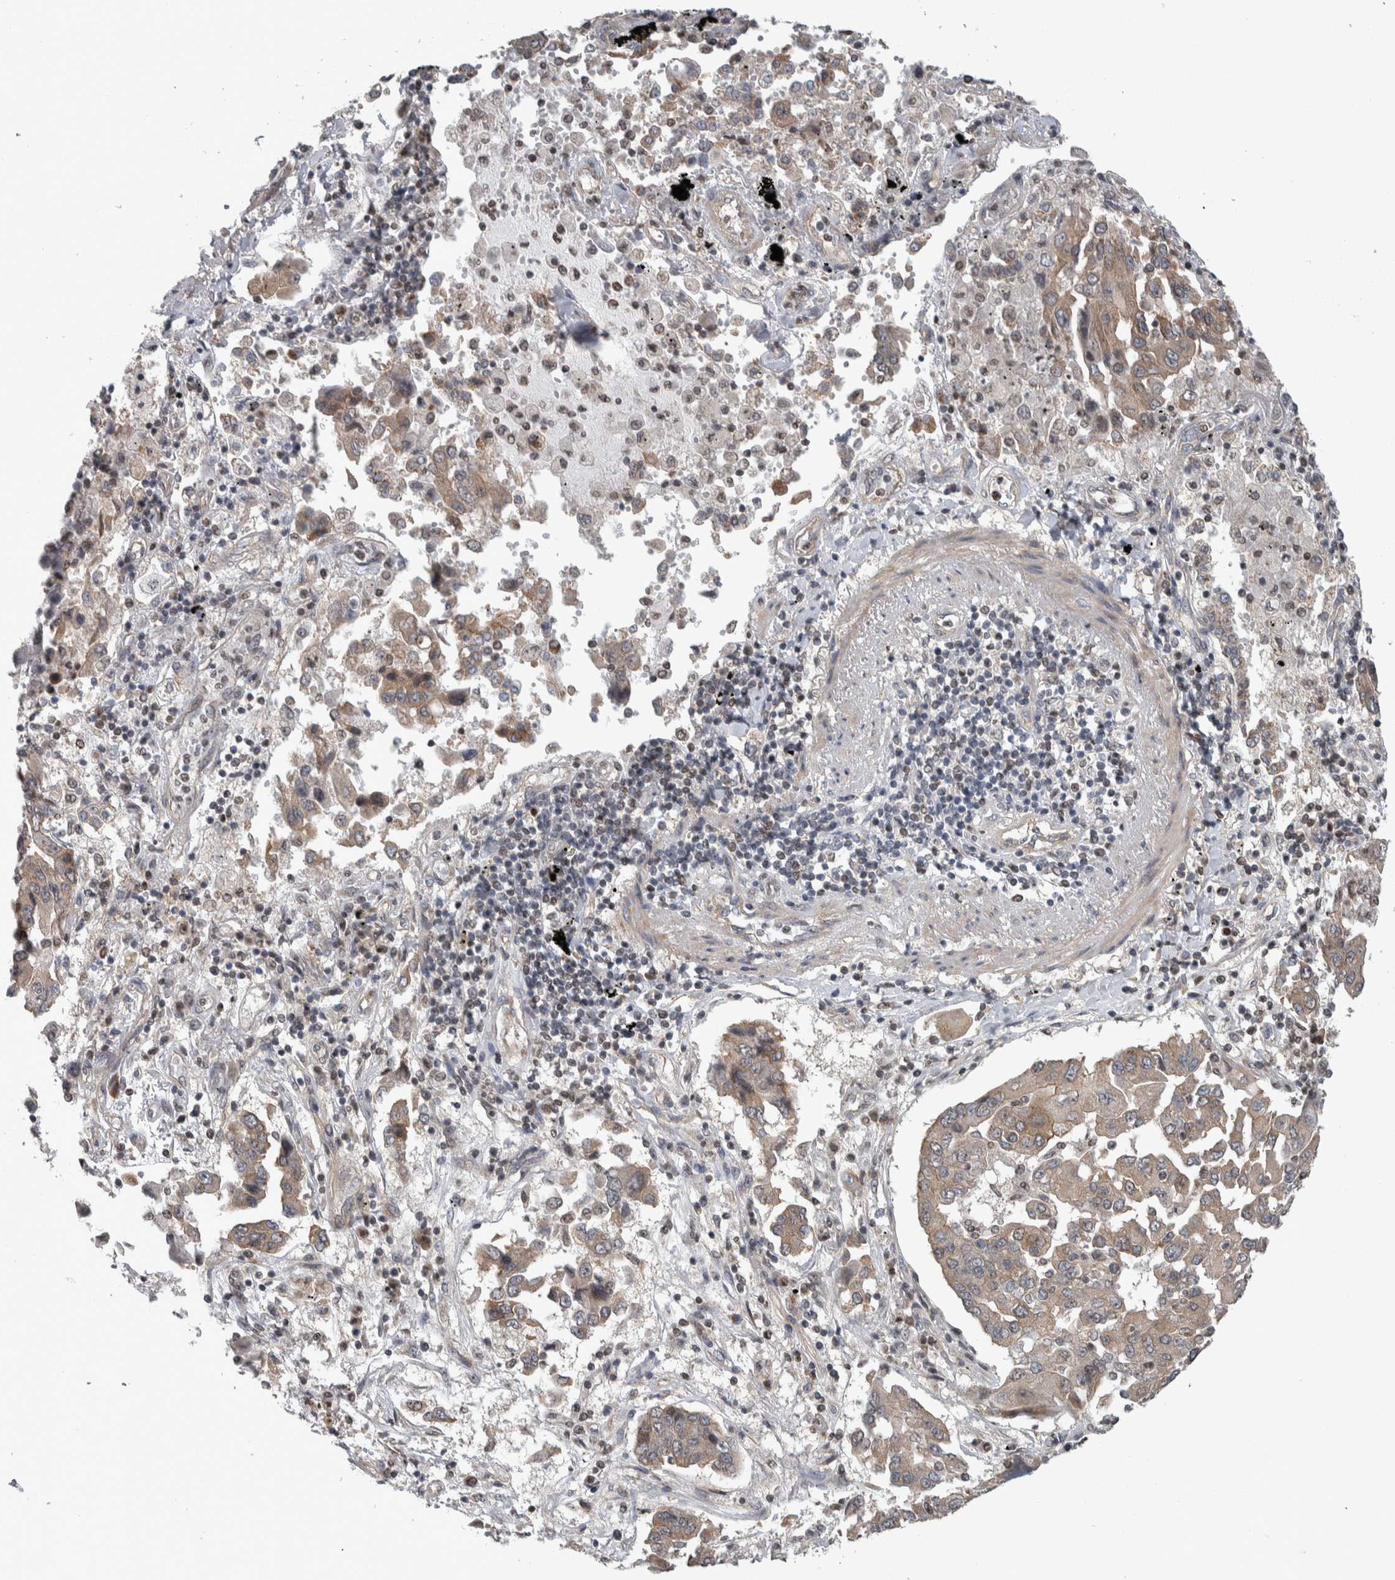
{"staining": {"intensity": "weak", "quantity": ">75%", "location": "cytoplasmic/membranous"}, "tissue": "lung cancer", "cell_type": "Tumor cells", "image_type": "cancer", "snomed": [{"axis": "morphology", "description": "Adenocarcinoma, NOS"}, {"axis": "topography", "description": "Lung"}], "caption": "Immunohistochemistry (IHC) of lung cancer demonstrates low levels of weak cytoplasmic/membranous expression in about >75% of tumor cells.", "gene": "CWC27", "patient": {"sex": "female", "age": 65}}